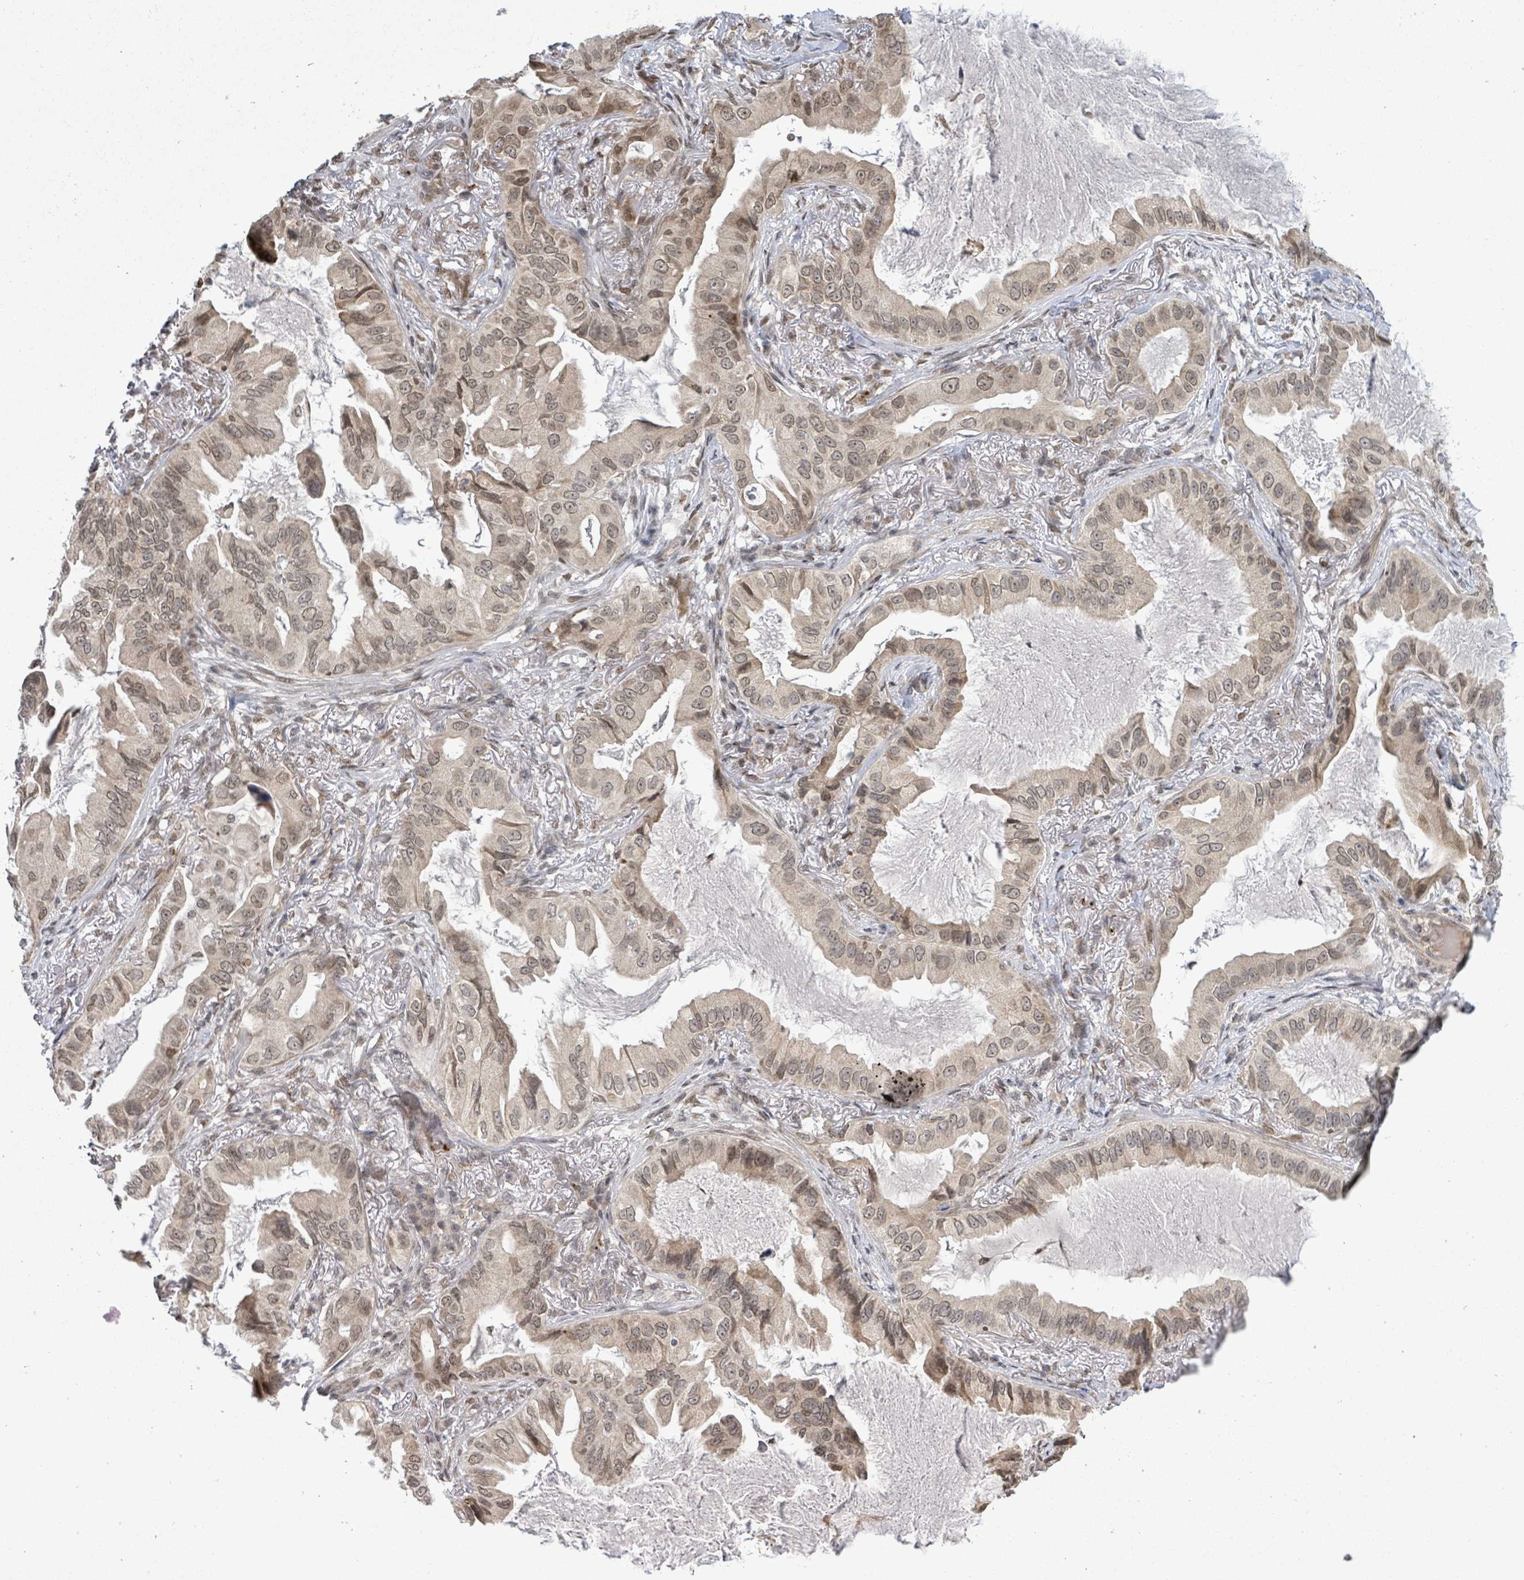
{"staining": {"intensity": "weak", "quantity": ">75%", "location": "nuclear"}, "tissue": "lung cancer", "cell_type": "Tumor cells", "image_type": "cancer", "snomed": [{"axis": "morphology", "description": "Adenocarcinoma, NOS"}, {"axis": "topography", "description": "Lung"}], "caption": "Immunohistochemistry (IHC) (DAB (3,3'-diaminobenzidine)) staining of human lung cancer (adenocarcinoma) displays weak nuclear protein staining in about >75% of tumor cells.", "gene": "SBF2", "patient": {"sex": "female", "age": 69}}